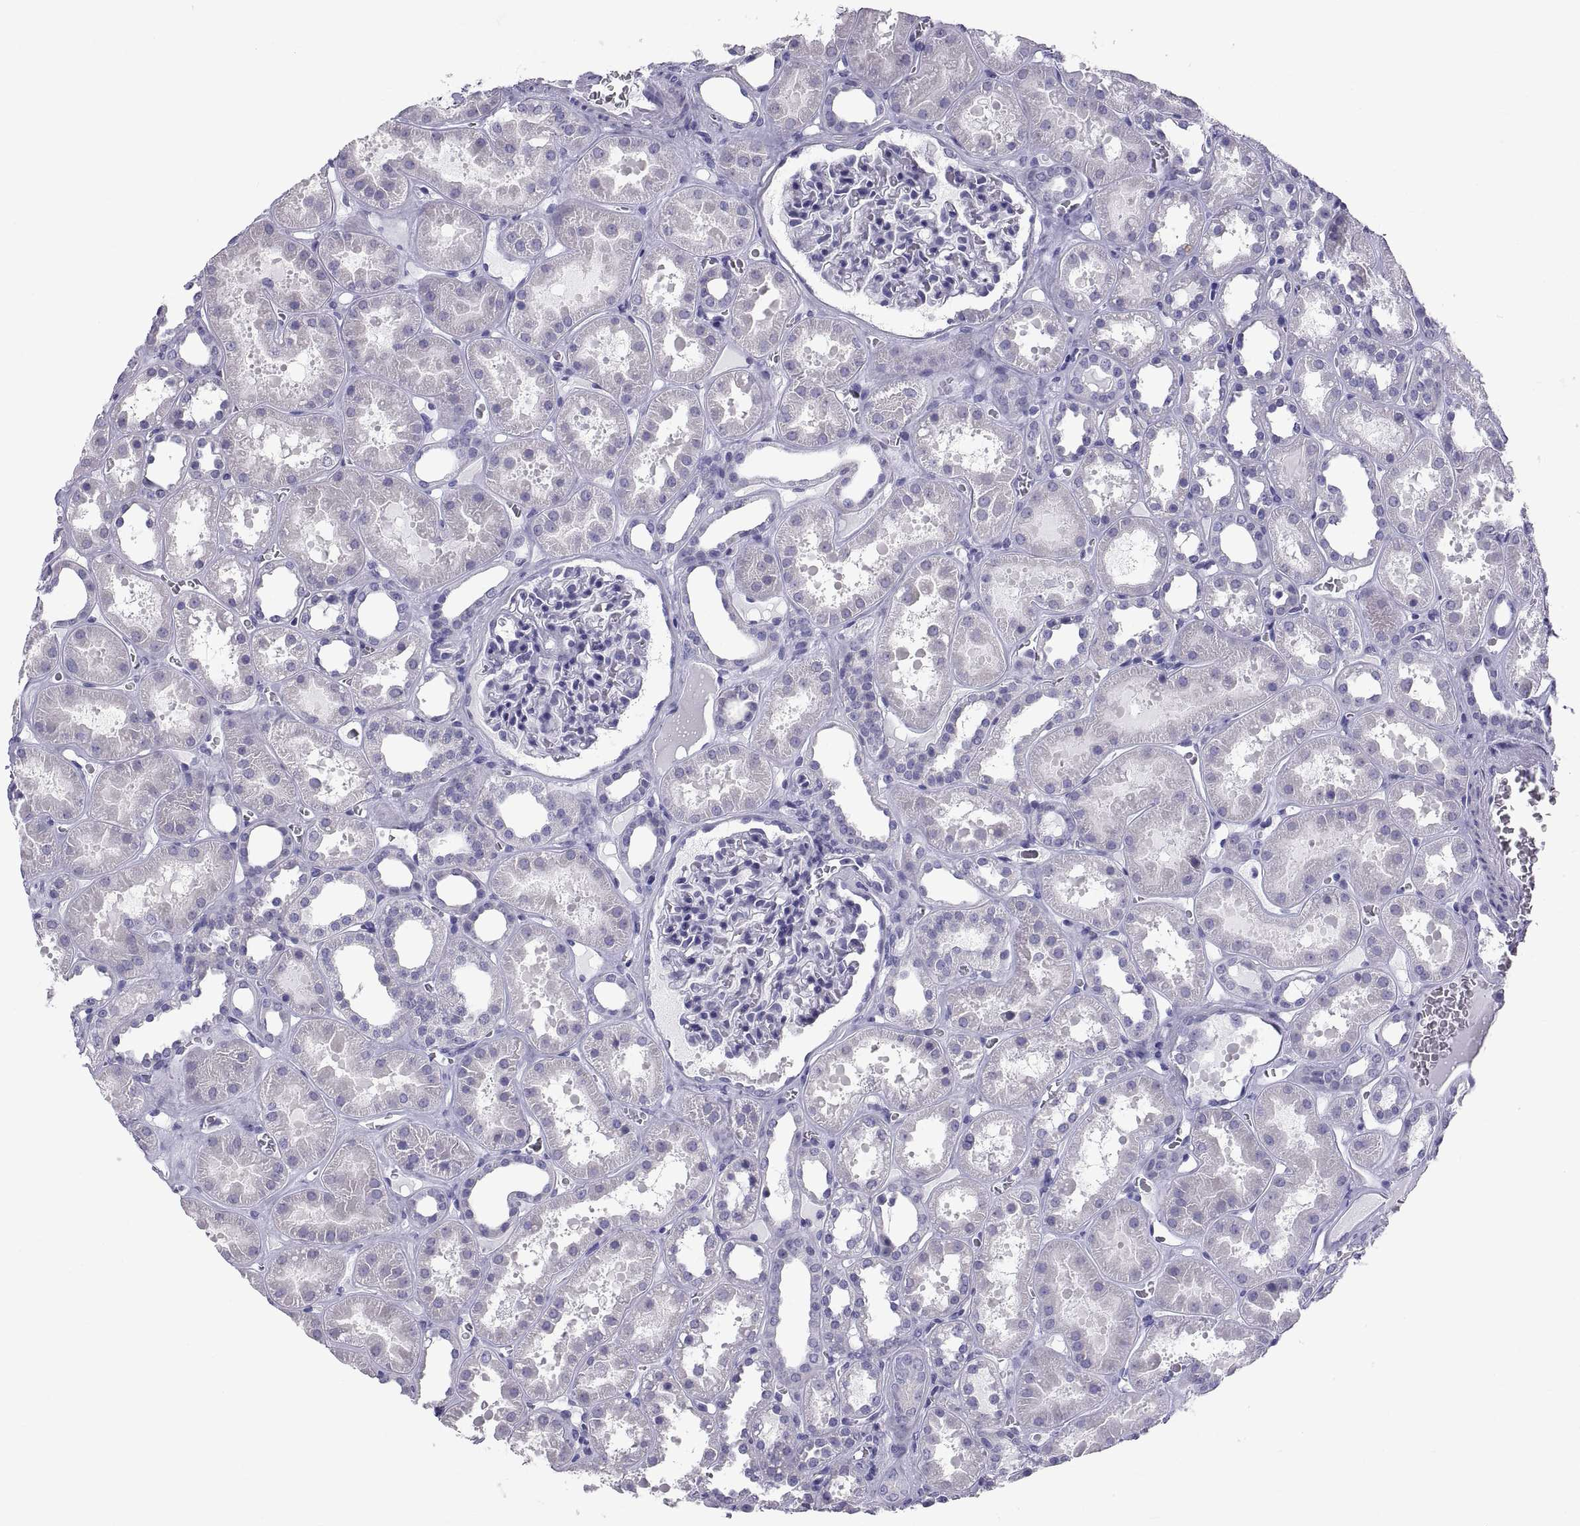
{"staining": {"intensity": "negative", "quantity": "none", "location": "none"}, "tissue": "kidney", "cell_type": "Cells in glomeruli", "image_type": "normal", "snomed": [{"axis": "morphology", "description": "Normal tissue, NOS"}, {"axis": "topography", "description": "Kidney"}], "caption": "There is no significant positivity in cells in glomeruli of kidney. (Stains: DAB immunohistochemistry (IHC) with hematoxylin counter stain, Microscopy: brightfield microscopy at high magnification).", "gene": "RNASE12", "patient": {"sex": "female", "age": 41}}